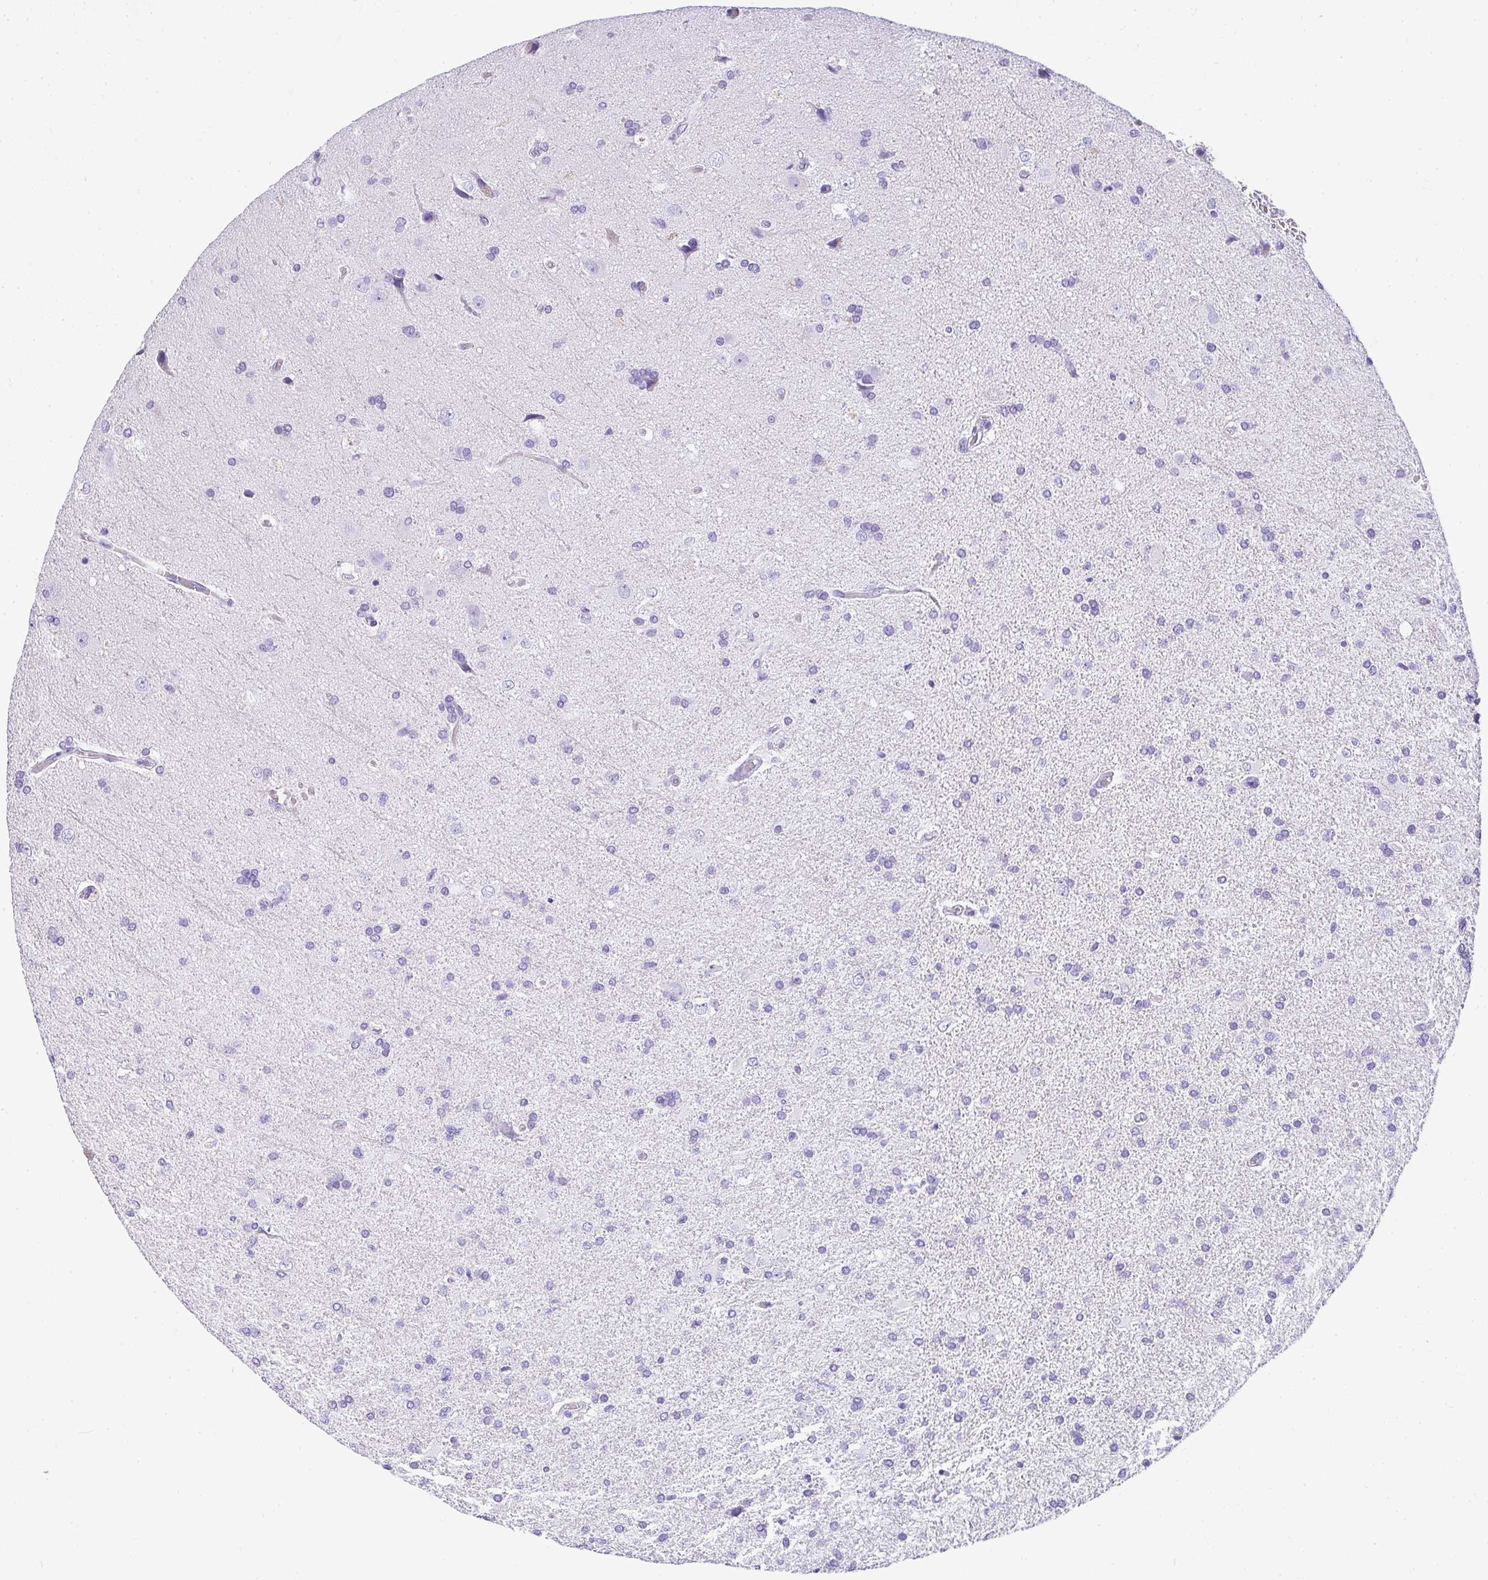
{"staining": {"intensity": "negative", "quantity": "none", "location": "none"}, "tissue": "glioma", "cell_type": "Tumor cells", "image_type": "cancer", "snomed": [{"axis": "morphology", "description": "Glioma, malignant, High grade"}, {"axis": "topography", "description": "Brain"}], "caption": "An IHC image of high-grade glioma (malignant) is shown. There is no staining in tumor cells of high-grade glioma (malignant). Nuclei are stained in blue.", "gene": "AVIL", "patient": {"sex": "male", "age": 68}}